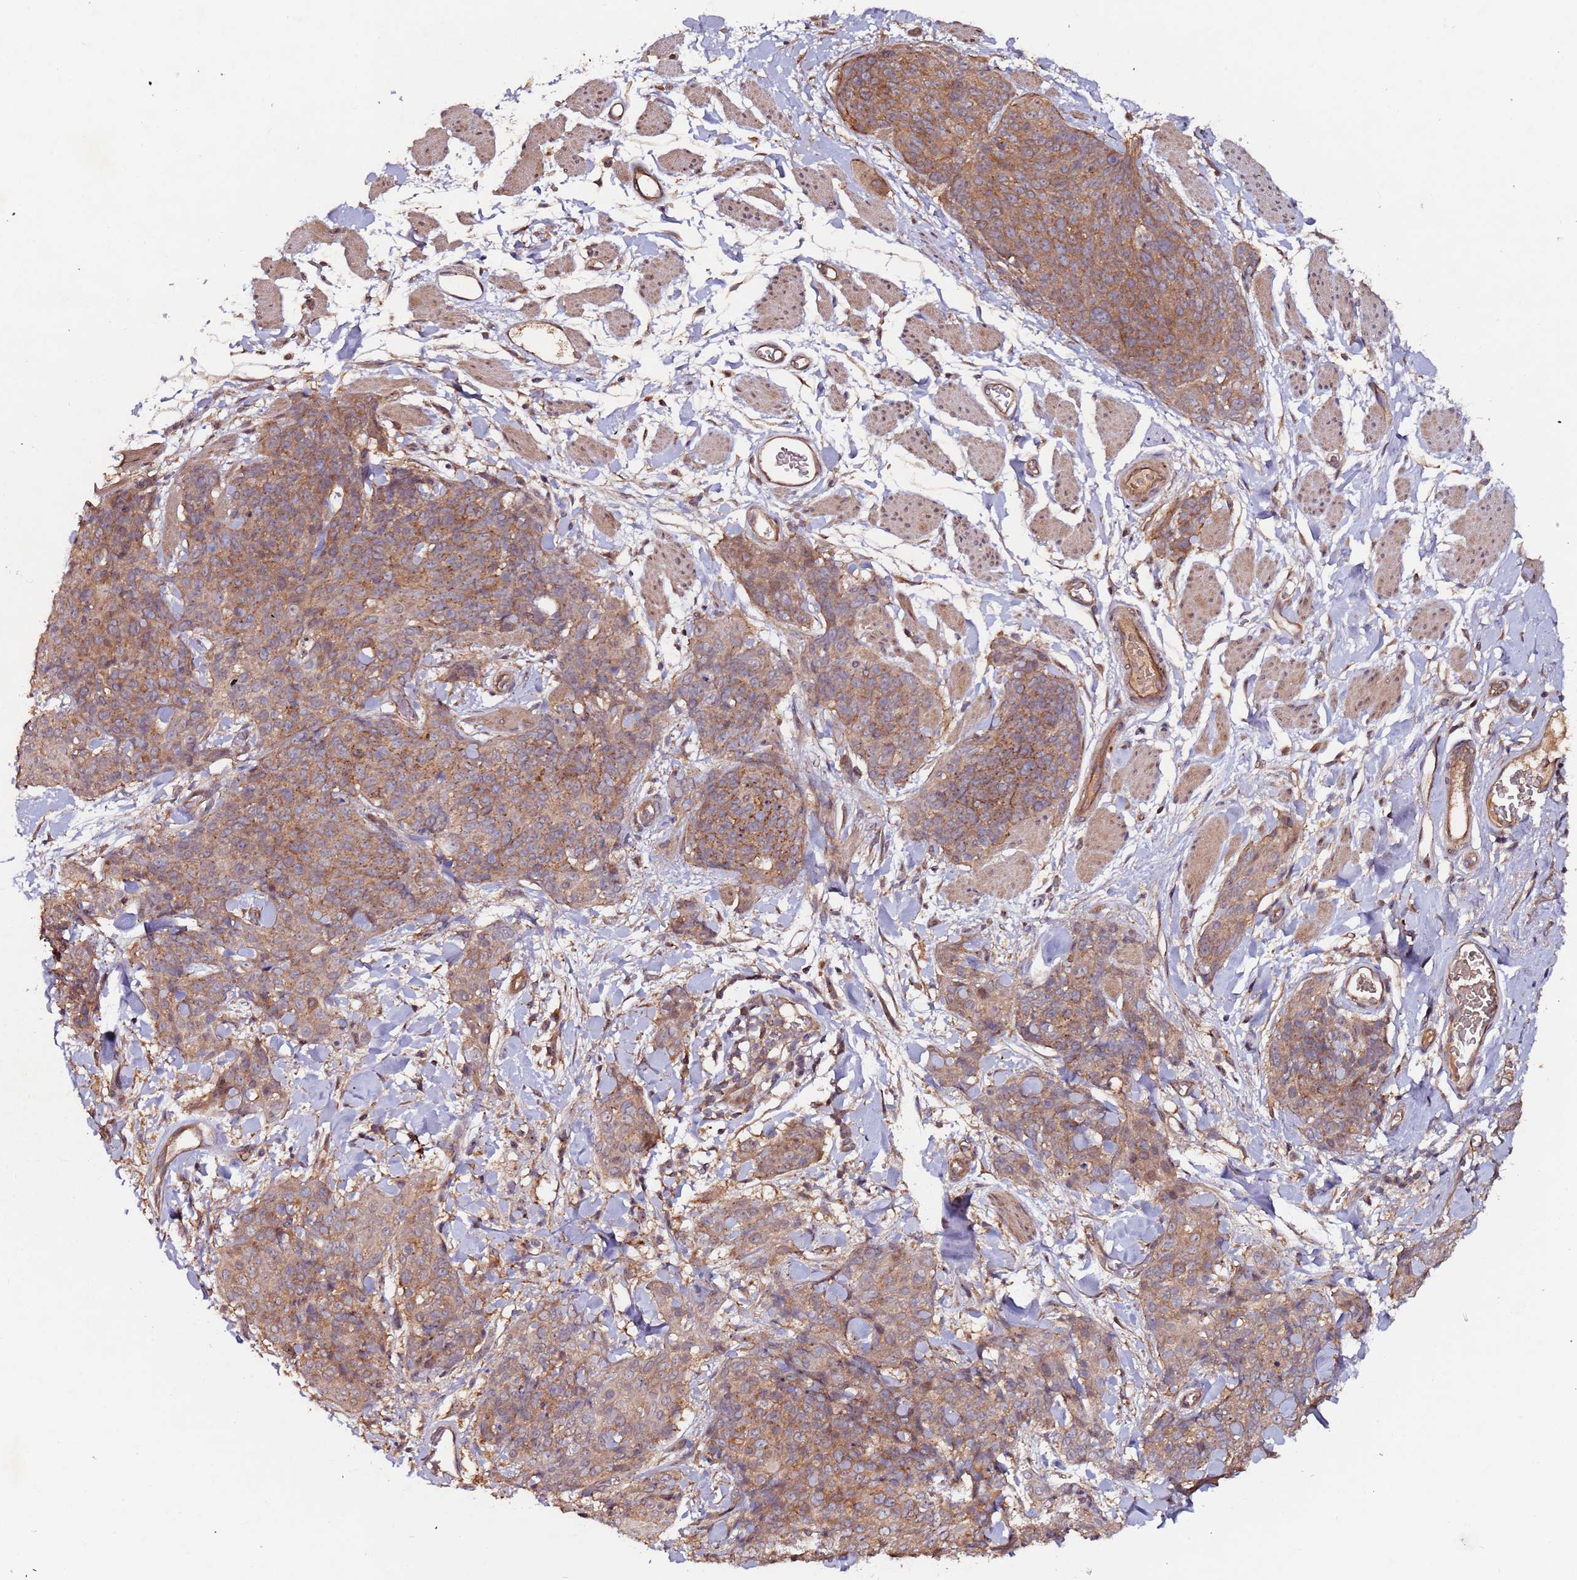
{"staining": {"intensity": "moderate", "quantity": ">75%", "location": "cytoplasmic/membranous"}, "tissue": "skin cancer", "cell_type": "Tumor cells", "image_type": "cancer", "snomed": [{"axis": "morphology", "description": "Squamous cell carcinoma, NOS"}, {"axis": "topography", "description": "Skin"}, {"axis": "topography", "description": "Vulva"}], "caption": "A brown stain highlights moderate cytoplasmic/membranous staining of a protein in human skin cancer (squamous cell carcinoma) tumor cells. (Stains: DAB (3,3'-diaminobenzidine) in brown, nuclei in blue, Microscopy: brightfield microscopy at high magnification).", "gene": "KANSL1L", "patient": {"sex": "female", "age": 85}}